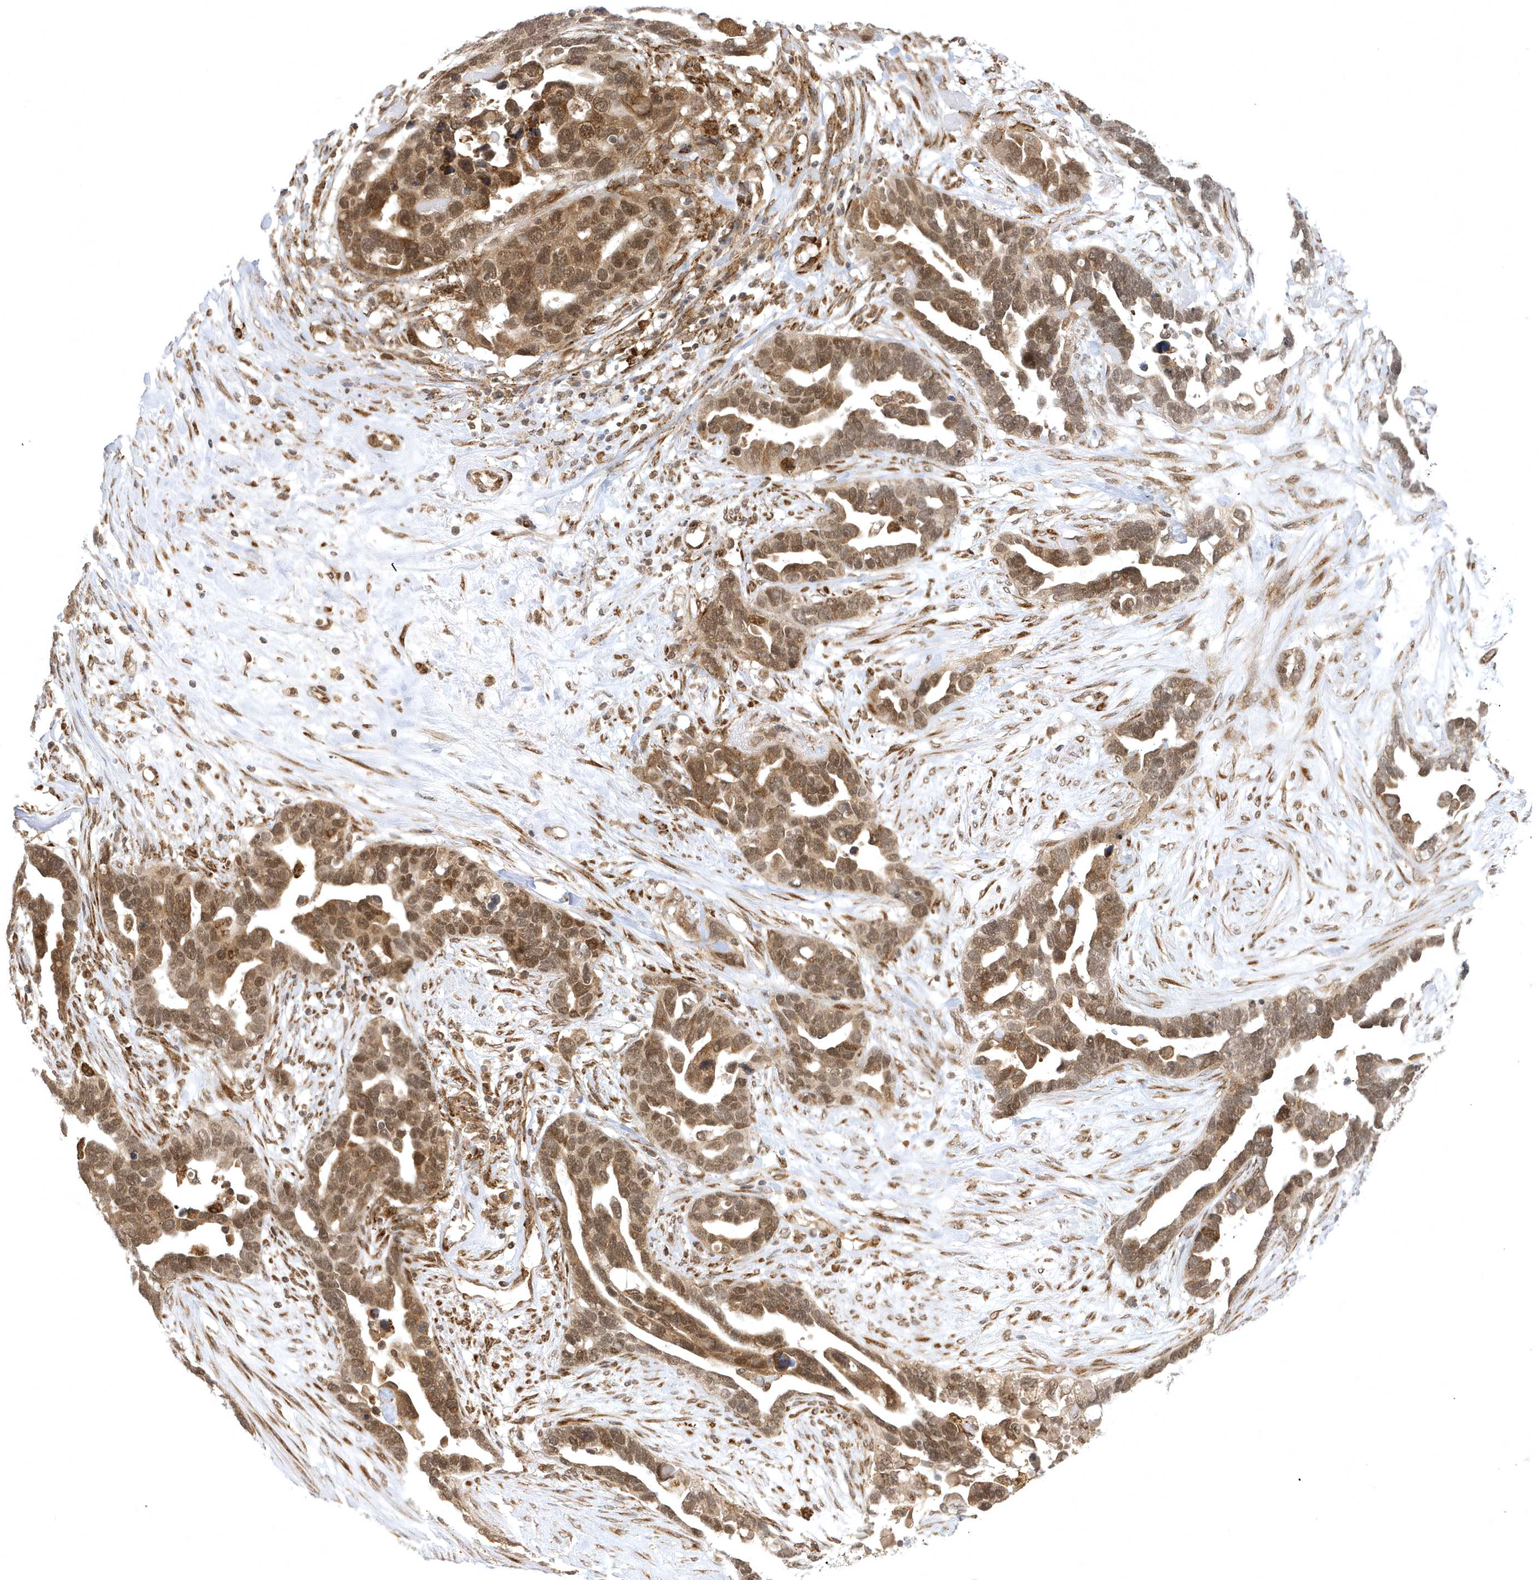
{"staining": {"intensity": "moderate", "quantity": ">75%", "location": "cytoplasmic/membranous,nuclear"}, "tissue": "ovarian cancer", "cell_type": "Tumor cells", "image_type": "cancer", "snomed": [{"axis": "morphology", "description": "Cystadenocarcinoma, serous, NOS"}, {"axis": "topography", "description": "Ovary"}], "caption": "Ovarian cancer (serous cystadenocarcinoma) stained for a protein displays moderate cytoplasmic/membranous and nuclear positivity in tumor cells.", "gene": "METTL21A", "patient": {"sex": "female", "age": 54}}